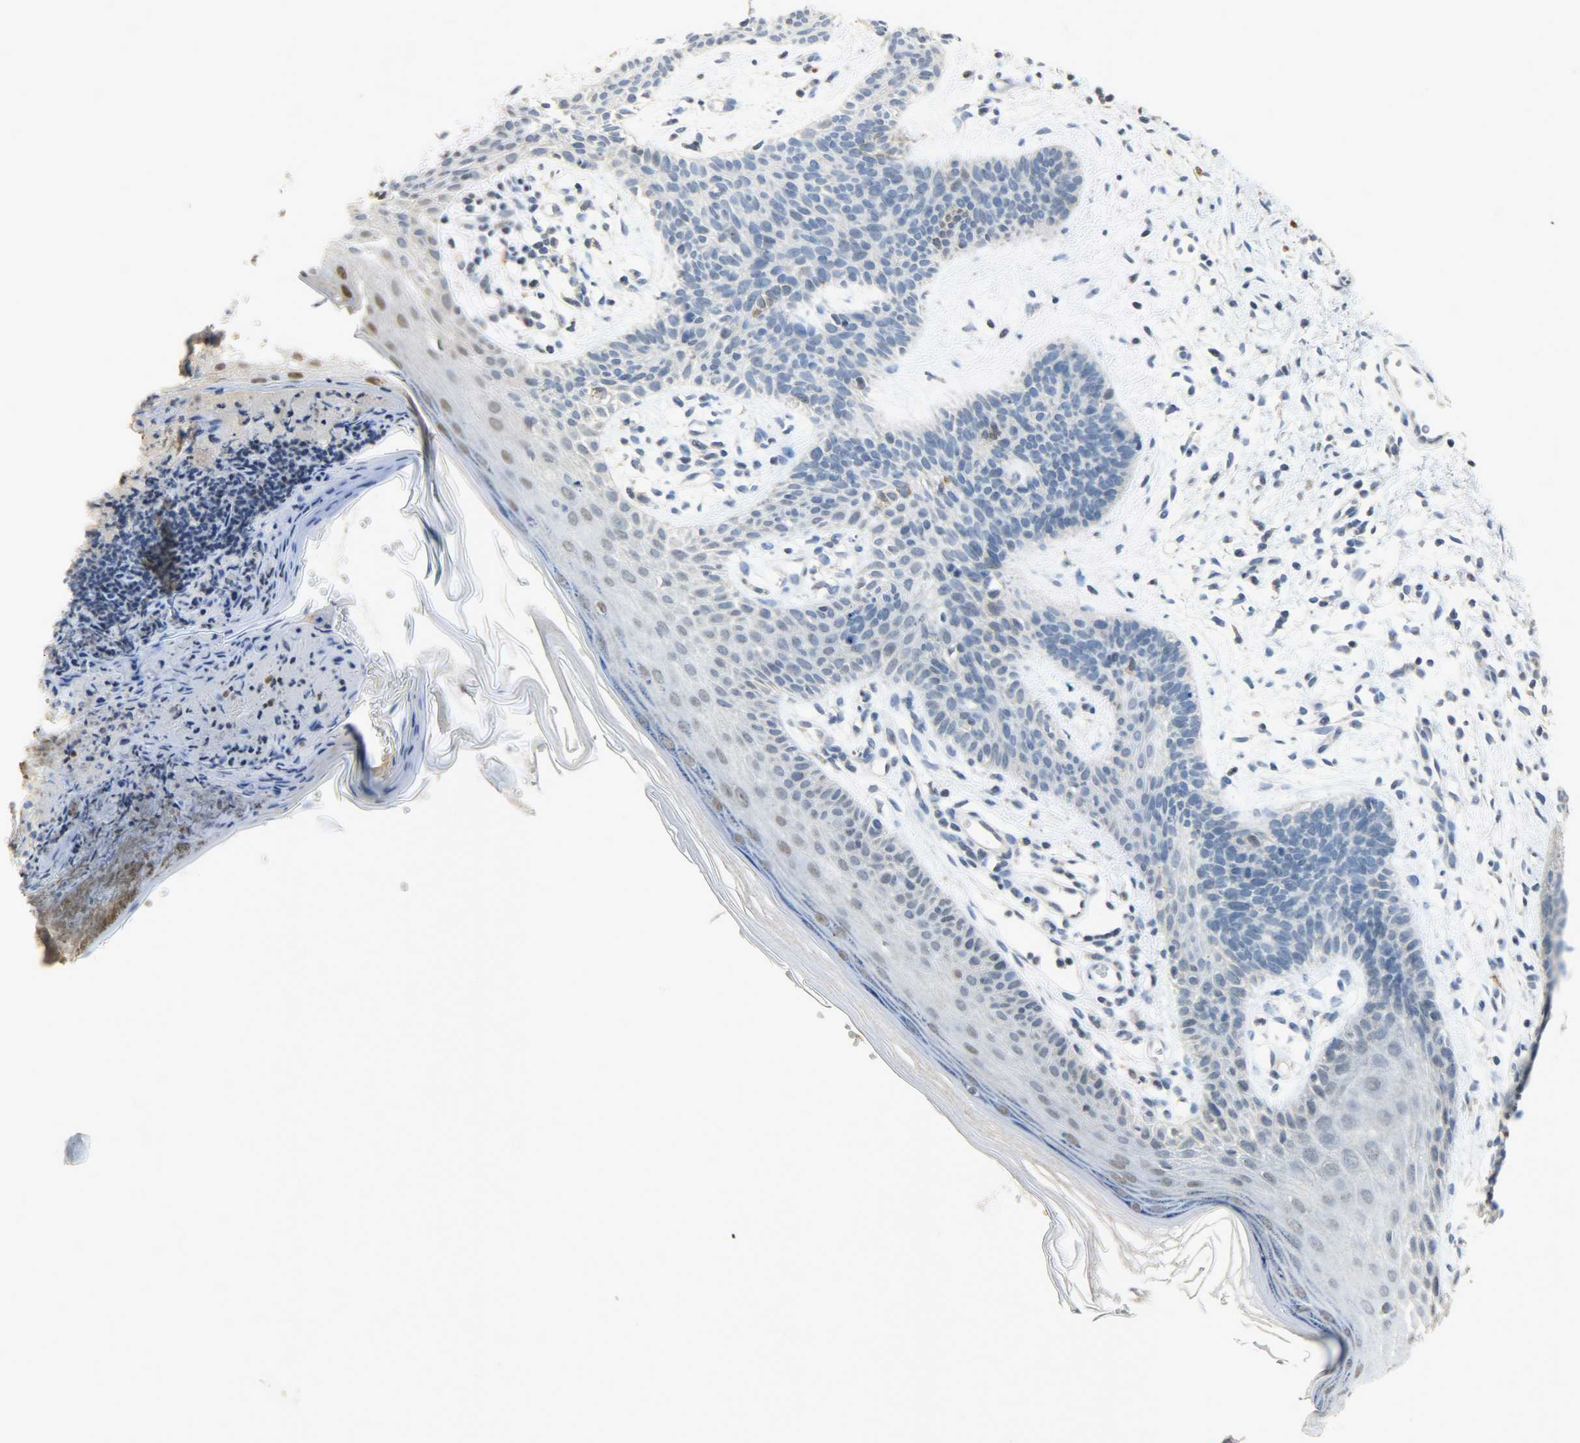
{"staining": {"intensity": "negative", "quantity": "none", "location": "none"}, "tissue": "skin cancer", "cell_type": "Tumor cells", "image_type": "cancer", "snomed": [{"axis": "morphology", "description": "Normal tissue, NOS"}, {"axis": "morphology", "description": "Basal cell carcinoma"}, {"axis": "topography", "description": "Skin"}], "caption": "DAB (3,3'-diaminobenzidine) immunohistochemical staining of skin cancer exhibits no significant staining in tumor cells. The staining was performed using DAB (3,3'-diaminobenzidine) to visualize the protein expression in brown, while the nuclei were stained in blue with hematoxylin (Magnification: 20x).", "gene": "DNAJB6", "patient": {"sex": "female", "age": 69}}